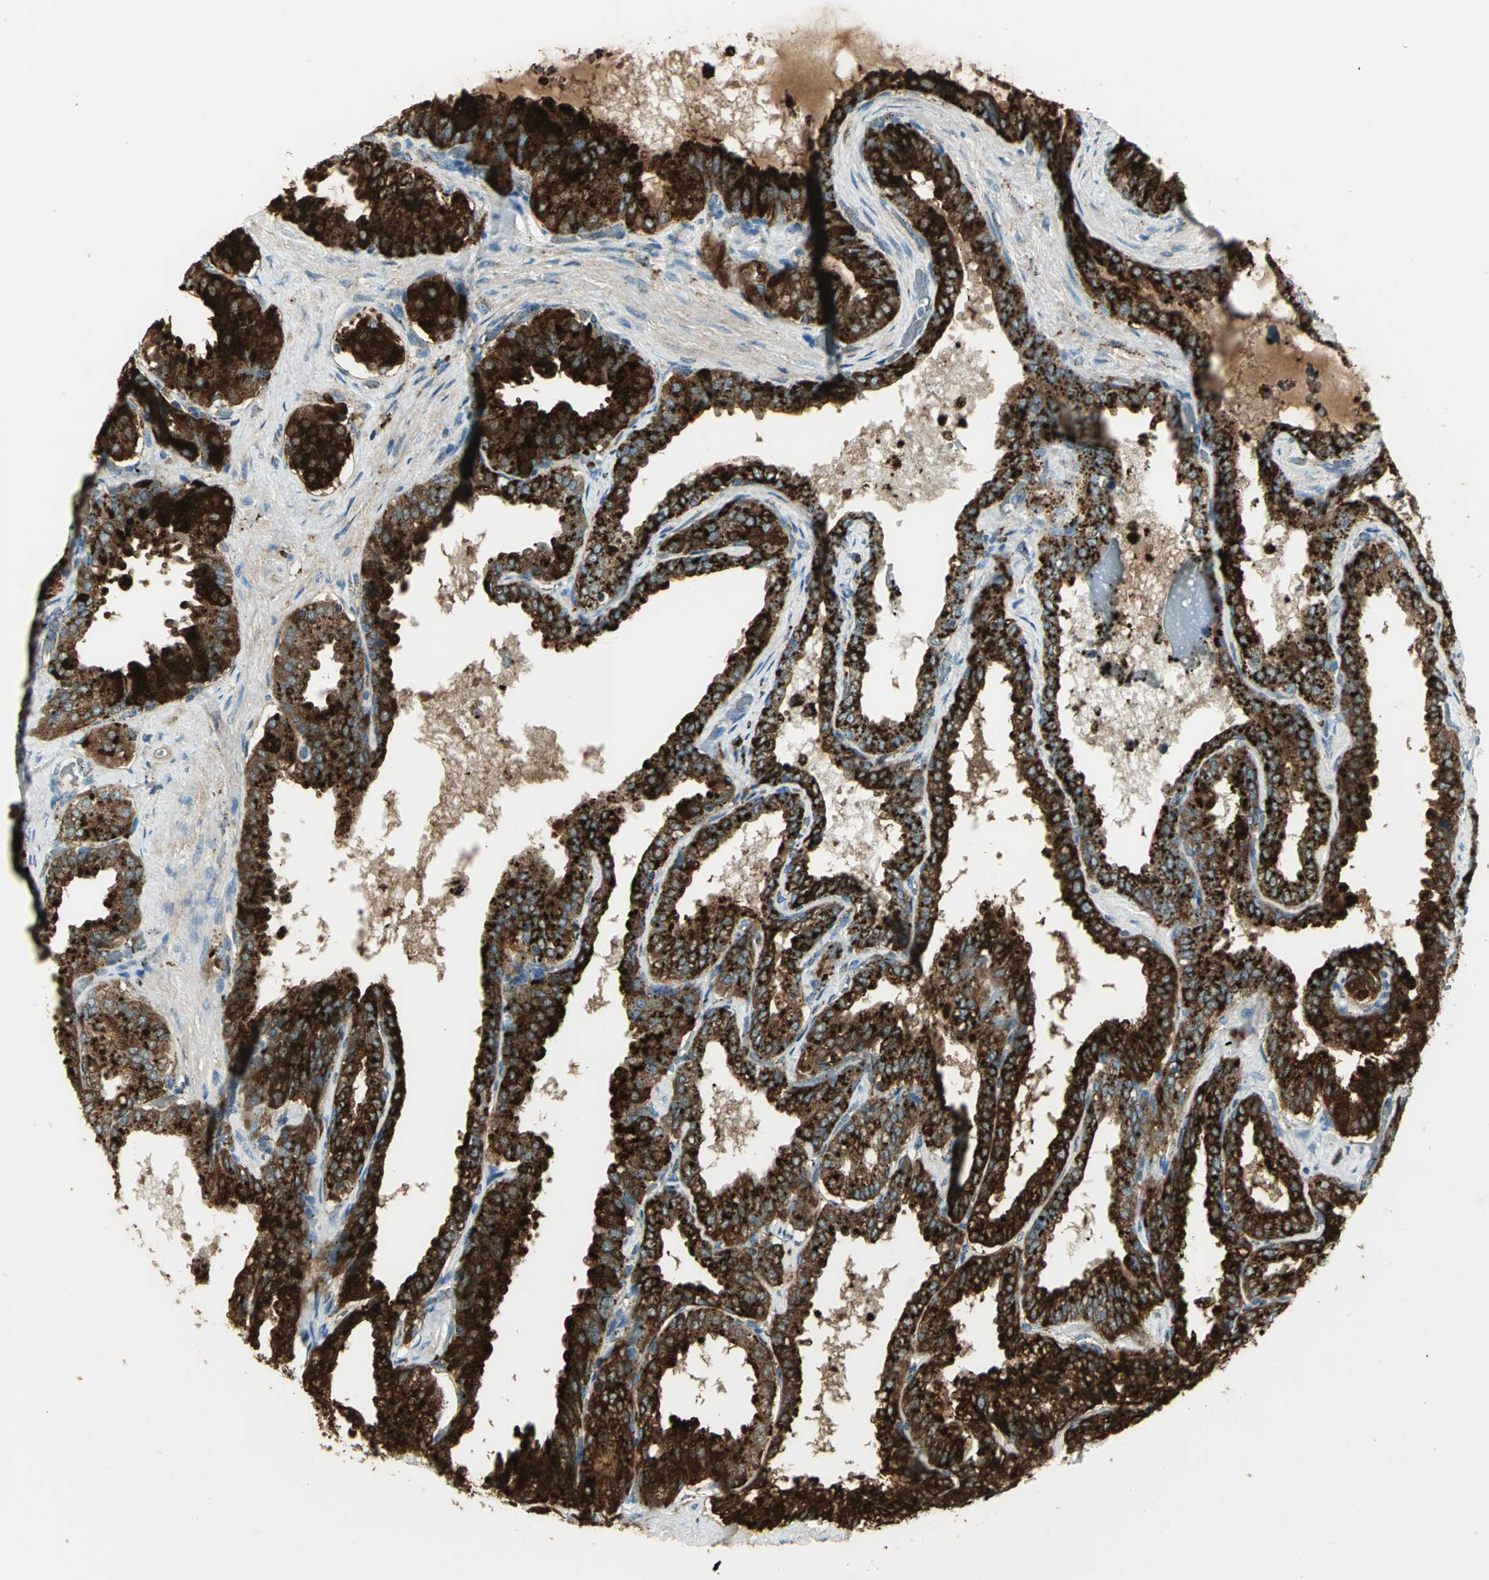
{"staining": {"intensity": "strong", "quantity": ">75%", "location": "cytoplasmic/membranous"}, "tissue": "seminal vesicle", "cell_type": "Glandular cells", "image_type": "normal", "snomed": [{"axis": "morphology", "description": "Normal tissue, NOS"}, {"axis": "topography", "description": "Seminal veicle"}], "caption": "Glandular cells display high levels of strong cytoplasmic/membranous staining in approximately >75% of cells in unremarkable seminal vesicle. (brown staining indicates protein expression, while blue staining denotes nuclei).", "gene": "ARSA", "patient": {"sex": "male", "age": 46}}